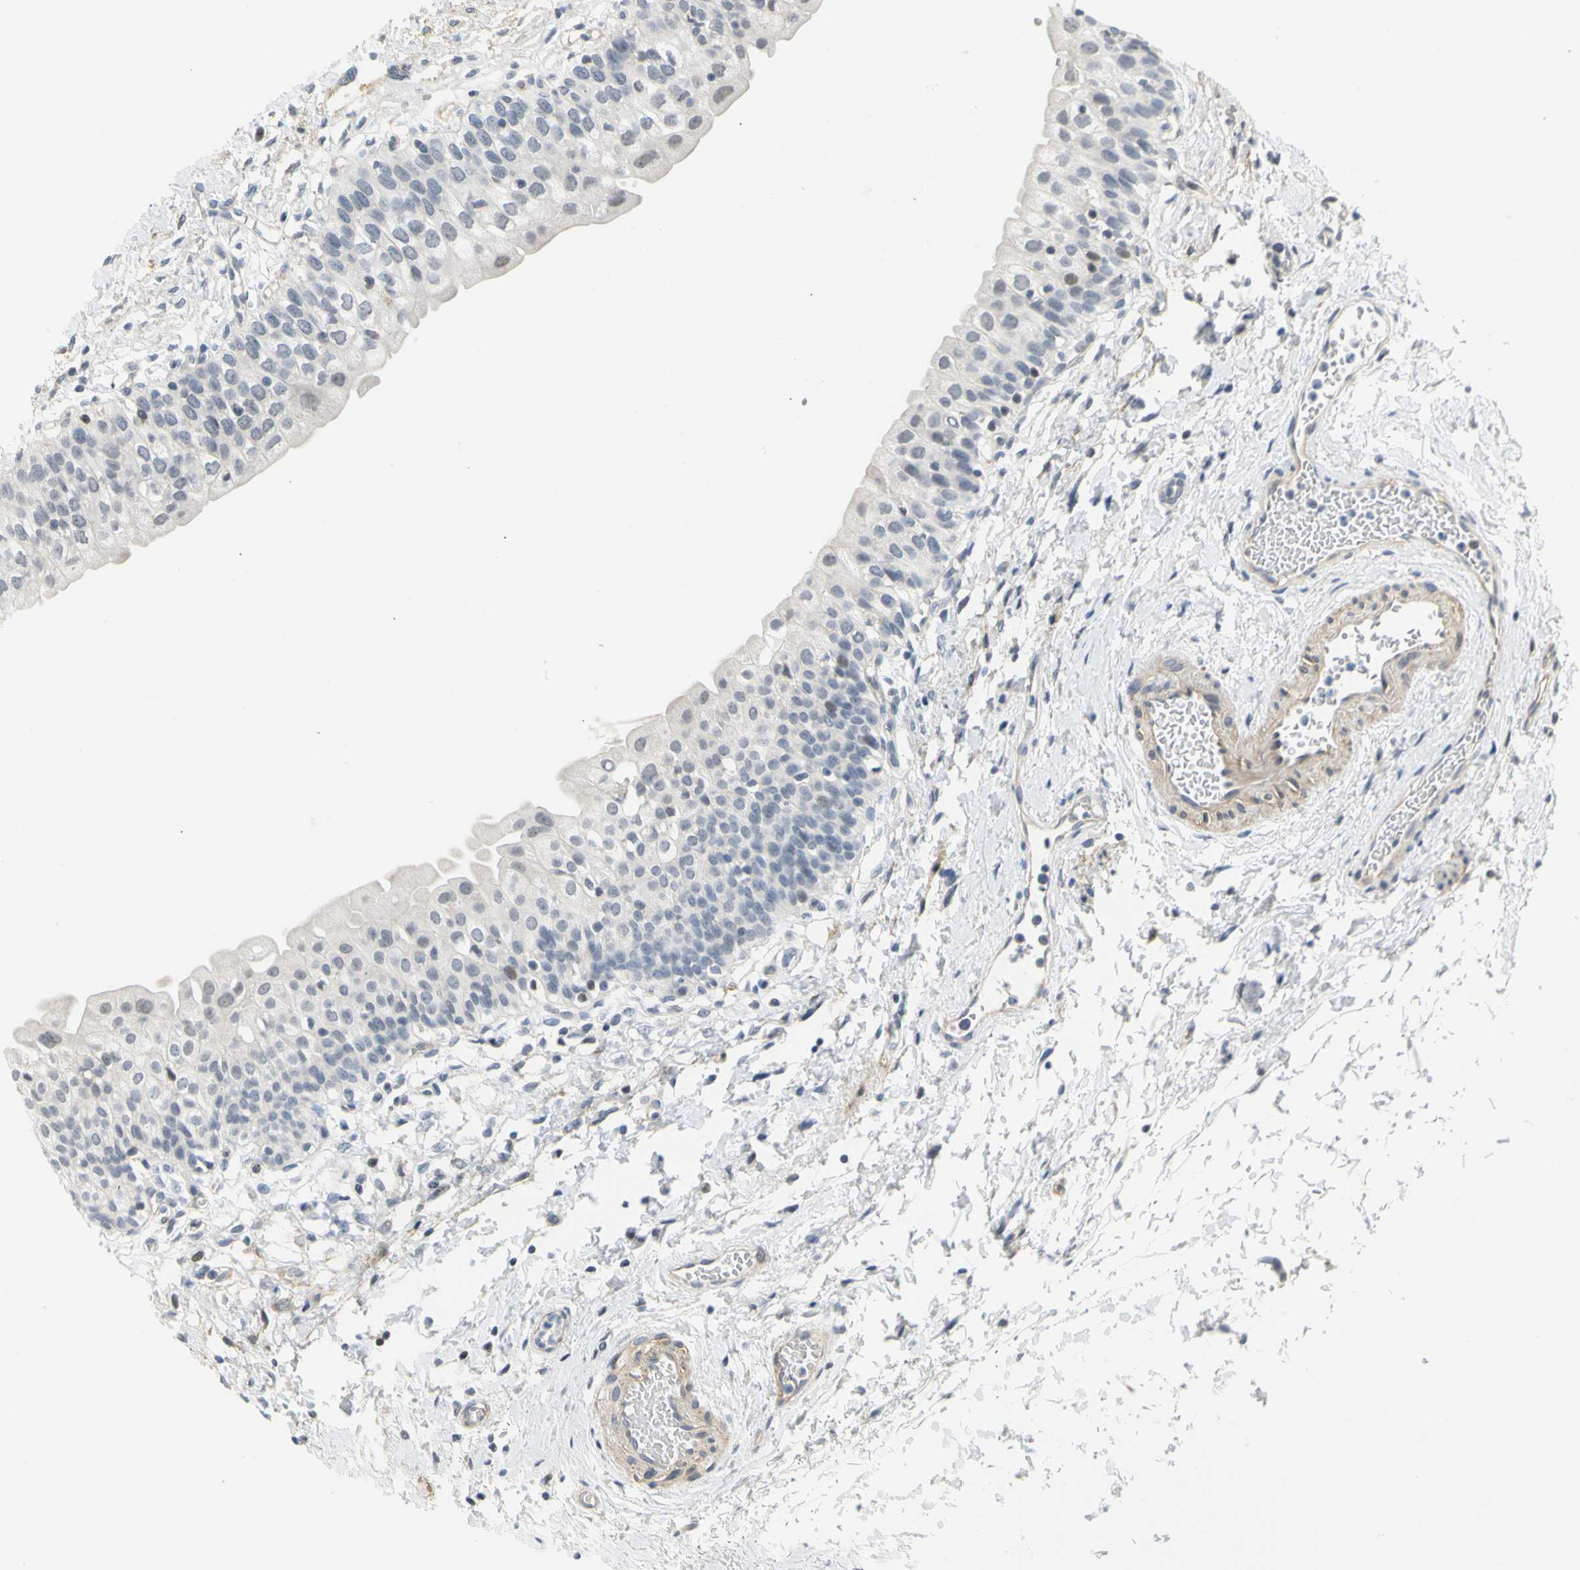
{"staining": {"intensity": "moderate", "quantity": "<25%", "location": "nuclear"}, "tissue": "urinary bladder", "cell_type": "Urothelial cells", "image_type": "normal", "snomed": [{"axis": "morphology", "description": "Normal tissue, NOS"}, {"axis": "topography", "description": "Urinary bladder"}], "caption": "Urothelial cells show low levels of moderate nuclear positivity in about <25% of cells in unremarkable urinary bladder.", "gene": "IMPG2", "patient": {"sex": "male", "age": 55}}